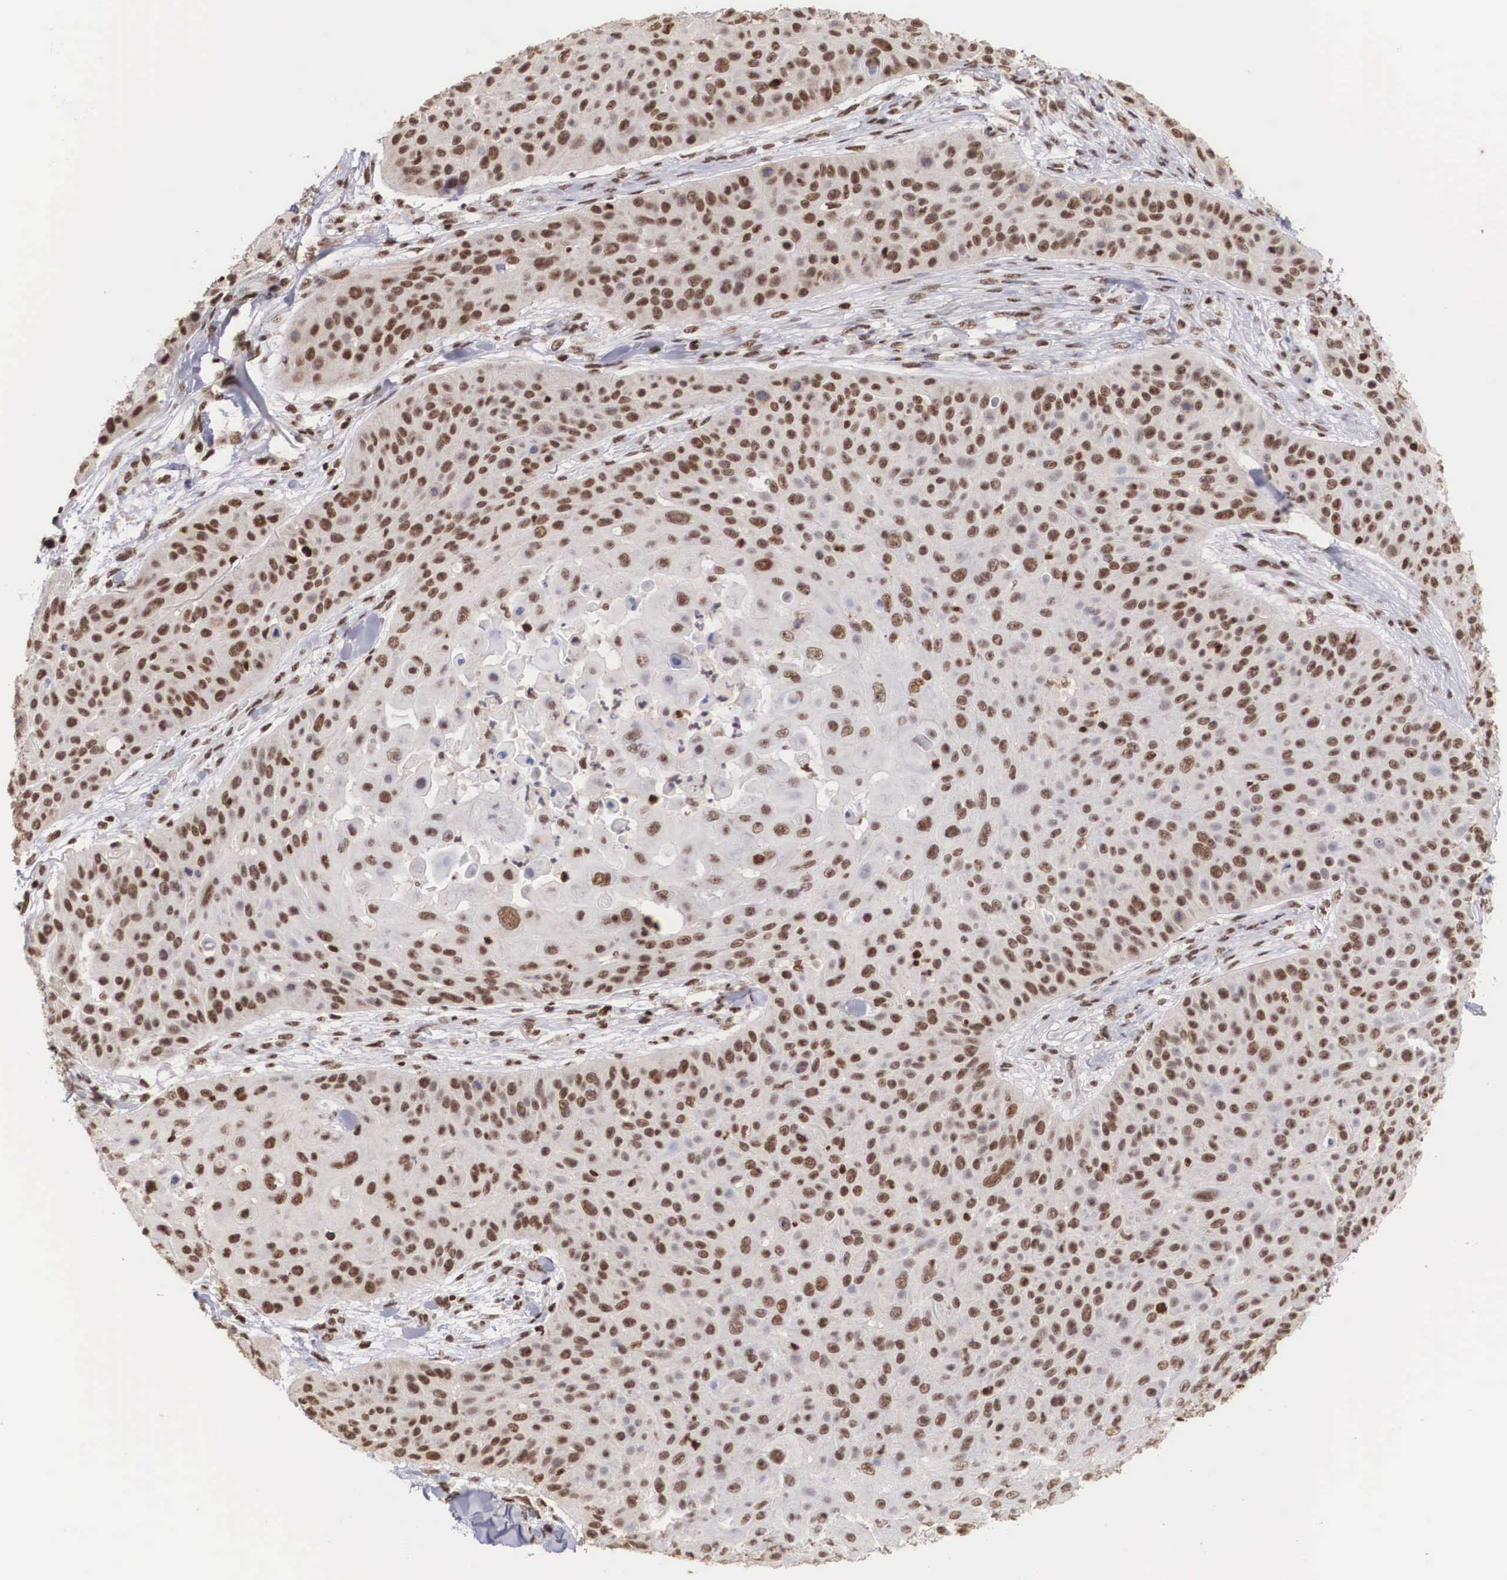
{"staining": {"intensity": "strong", "quantity": ">75%", "location": "nuclear"}, "tissue": "skin cancer", "cell_type": "Tumor cells", "image_type": "cancer", "snomed": [{"axis": "morphology", "description": "Squamous cell carcinoma, NOS"}, {"axis": "topography", "description": "Skin"}], "caption": "This micrograph demonstrates immunohistochemistry (IHC) staining of skin squamous cell carcinoma, with high strong nuclear staining in approximately >75% of tumor cells.", "gene": "HTATSF1", "patient": {"sex": "male", "age": 82}}